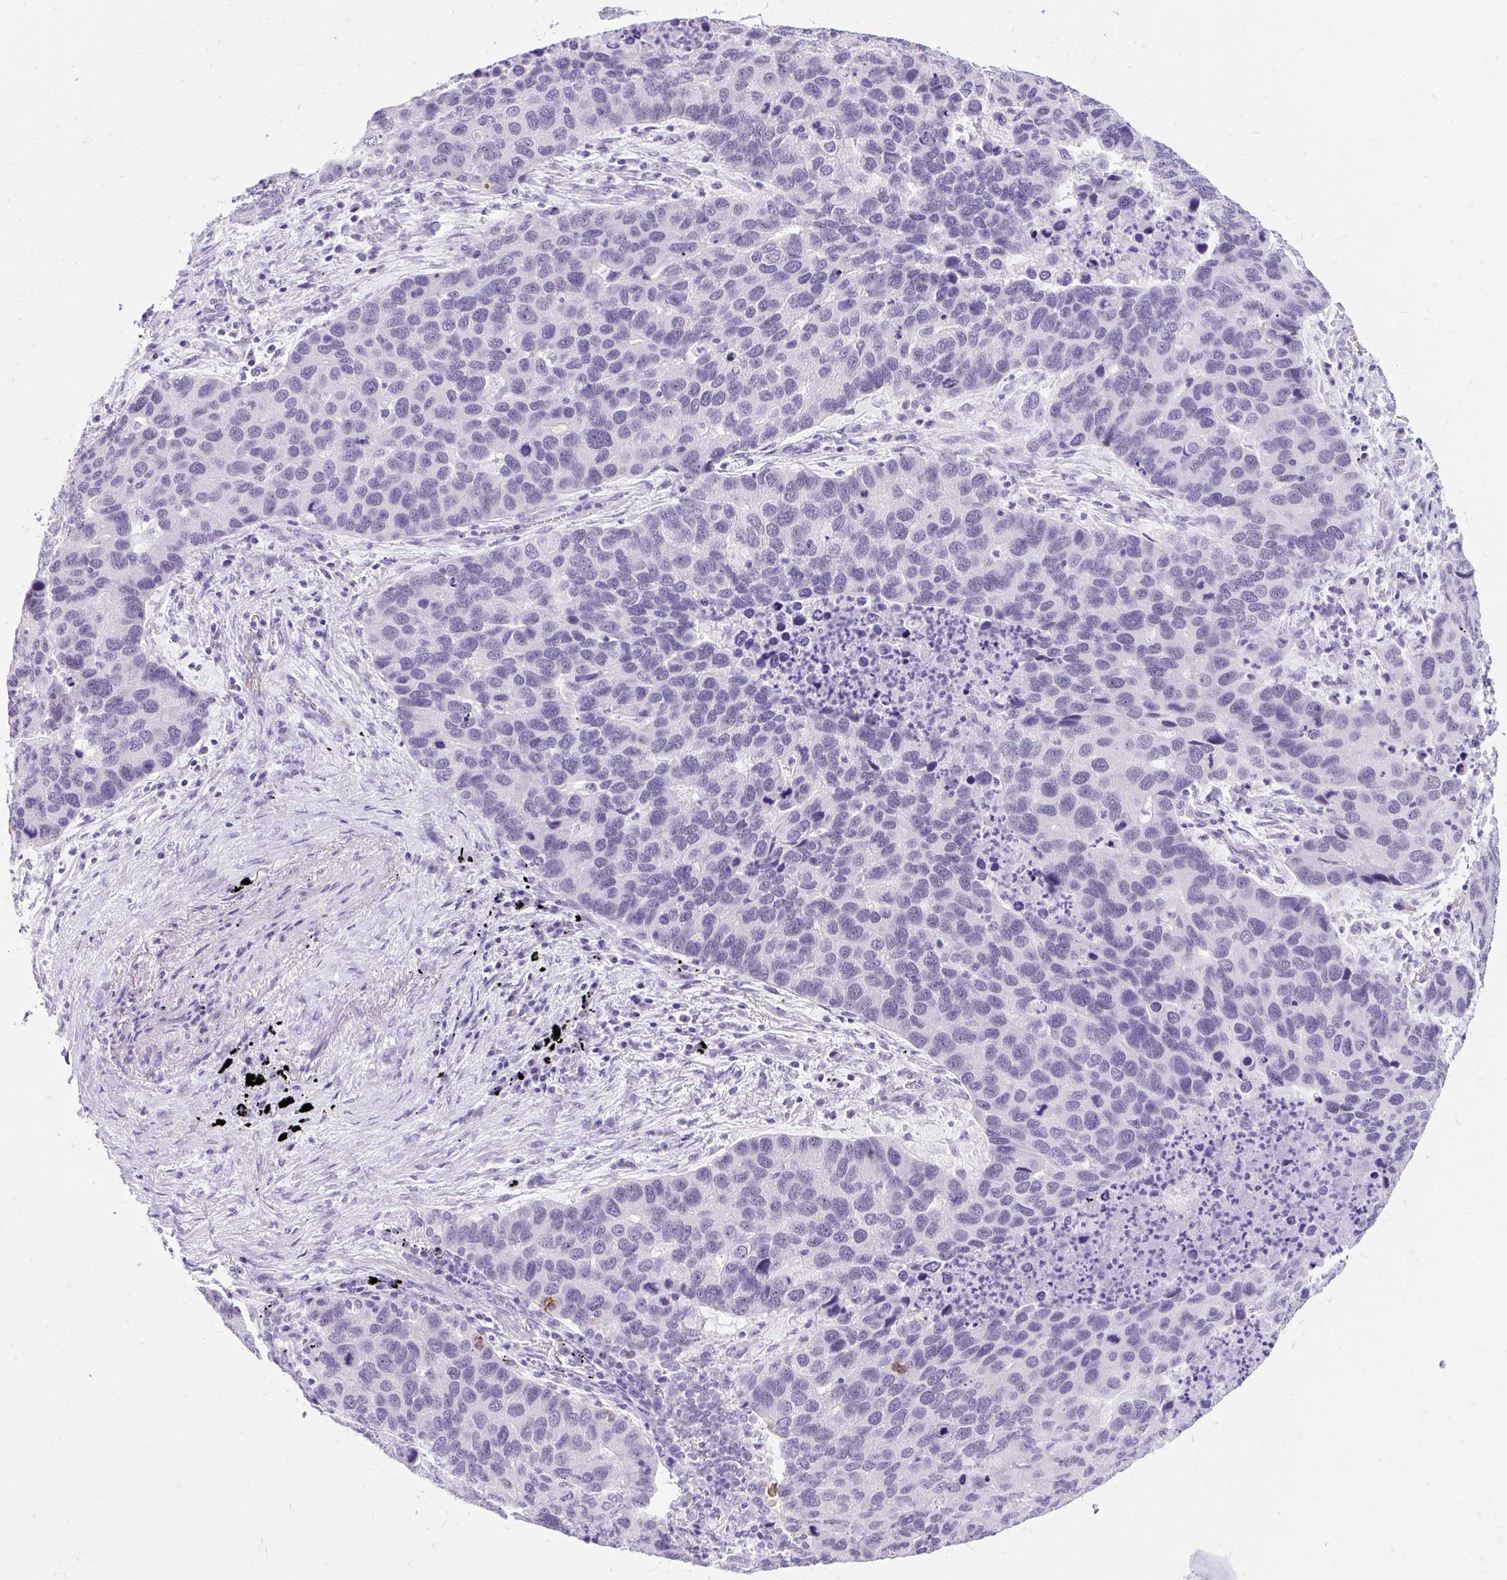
{"staining": {"intensity": "negative", "quantity": "none", "location": "none"}, "tissue": "lung cancer", "cell_type": "Tumor cells", "image_type": "cancer", "snomed": [{"axis": "morphology", "description": "Aneuploidy"}, {"axis": "morphology", "description": "Adenocarcinoma, NOS"}, {"axis": "topography", "description": "Lymph node"}, {"axis": "topography", "description": "Lung"}], "caption": "Human lung cancer stained for a protein using immunohistochemistry (IHC) displays no positivity in tumor cells.", "gene": "SCGB1A1", "patient": {"sex": "female", "age": 74}}